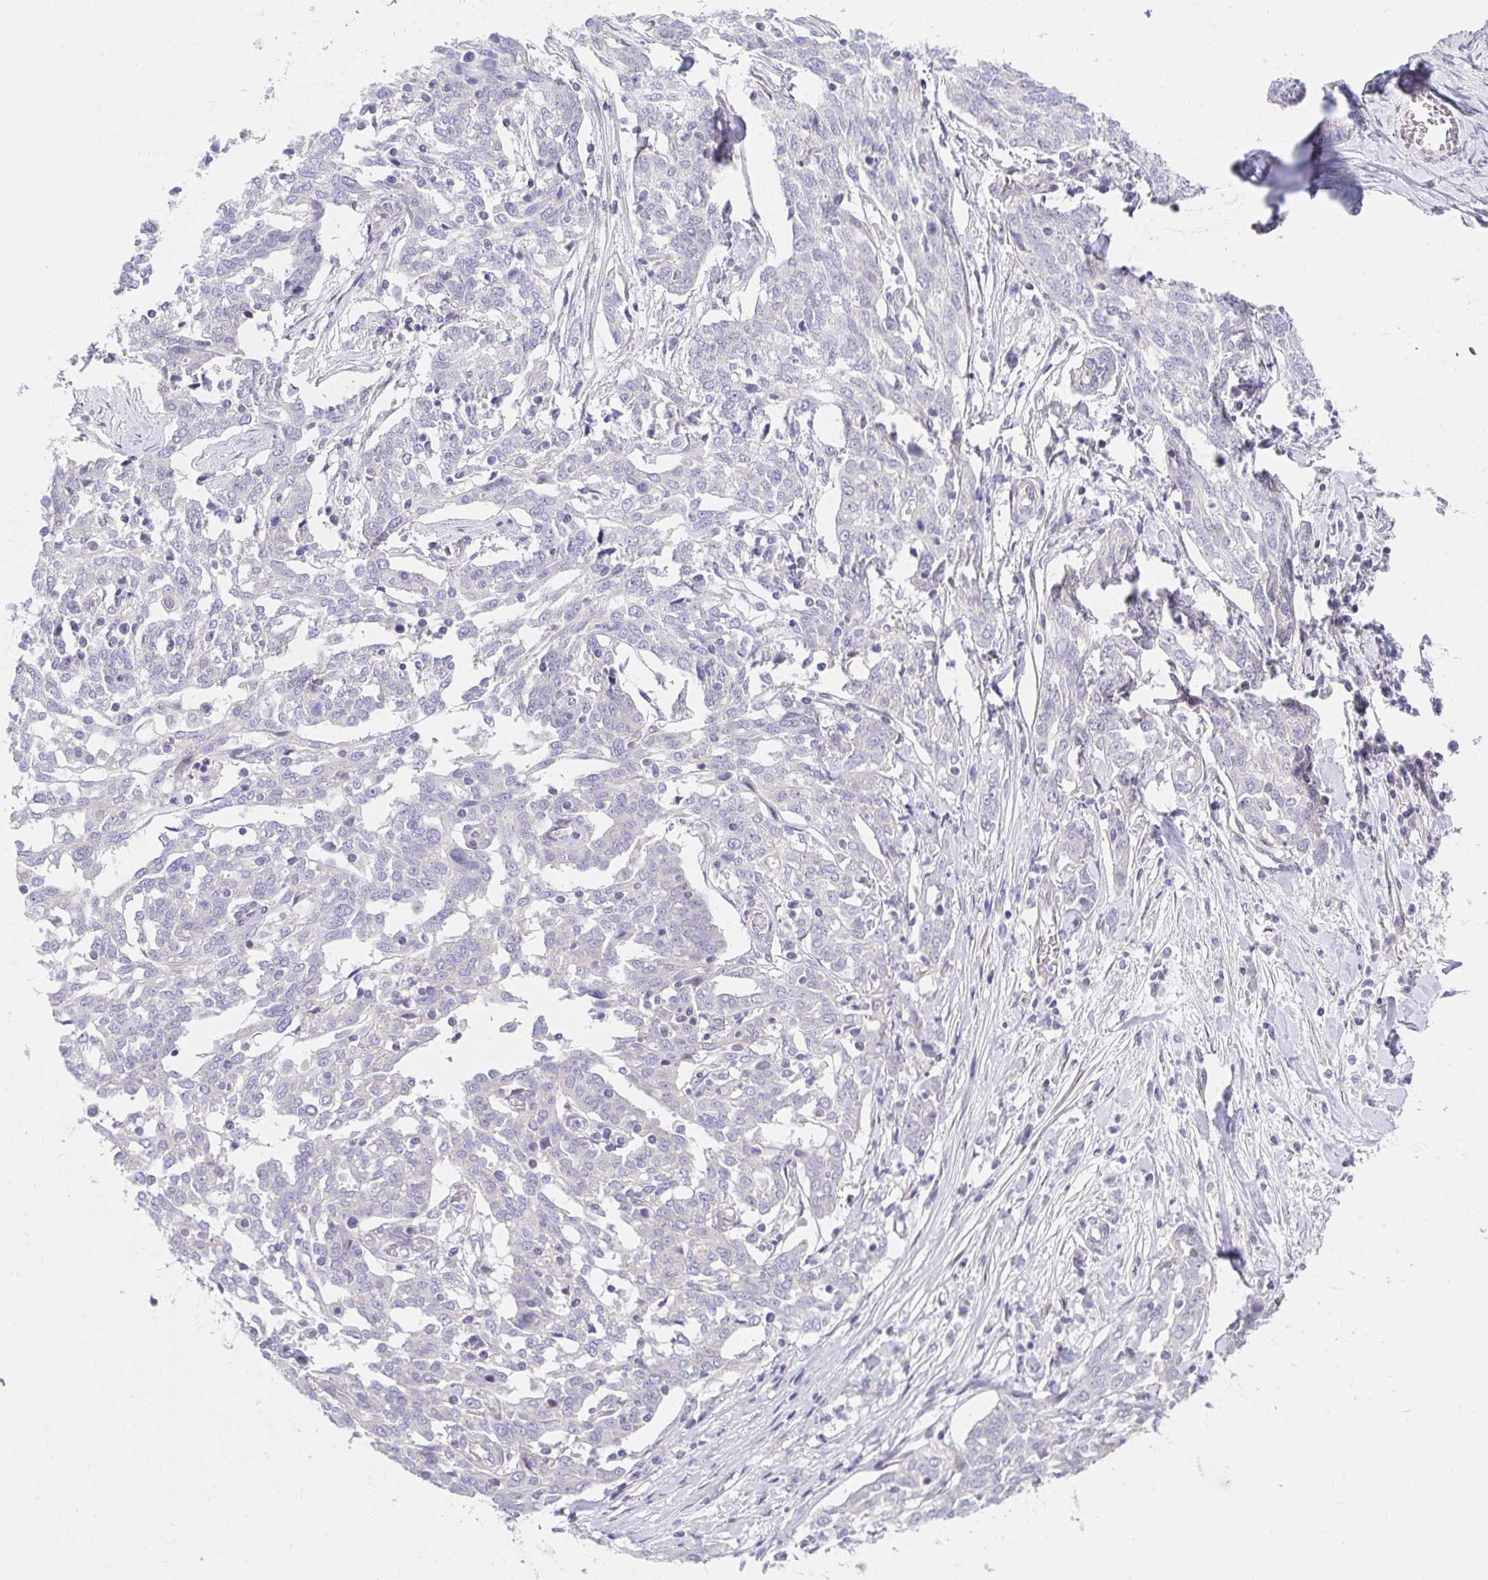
{"staining": {"intensity": "negative", "quantity": "none", "location": "none"}, "tissue": "ovarian cancer", "cell_type": "Tumor cells", "image_type": "cancer", "snomed": [{"axis": "morphology", "description": "Cystadenocarcinoma, serous, NOS"}, {"axis": "topography", "description": "Ovary"}], "caption": "IHC histopathology image of ovarian cancer stained for a protein (brown), which exhibits no staining in tumor cells.", "gene": "AKAP14", "patient": {"sex": "female", "age": 67}}